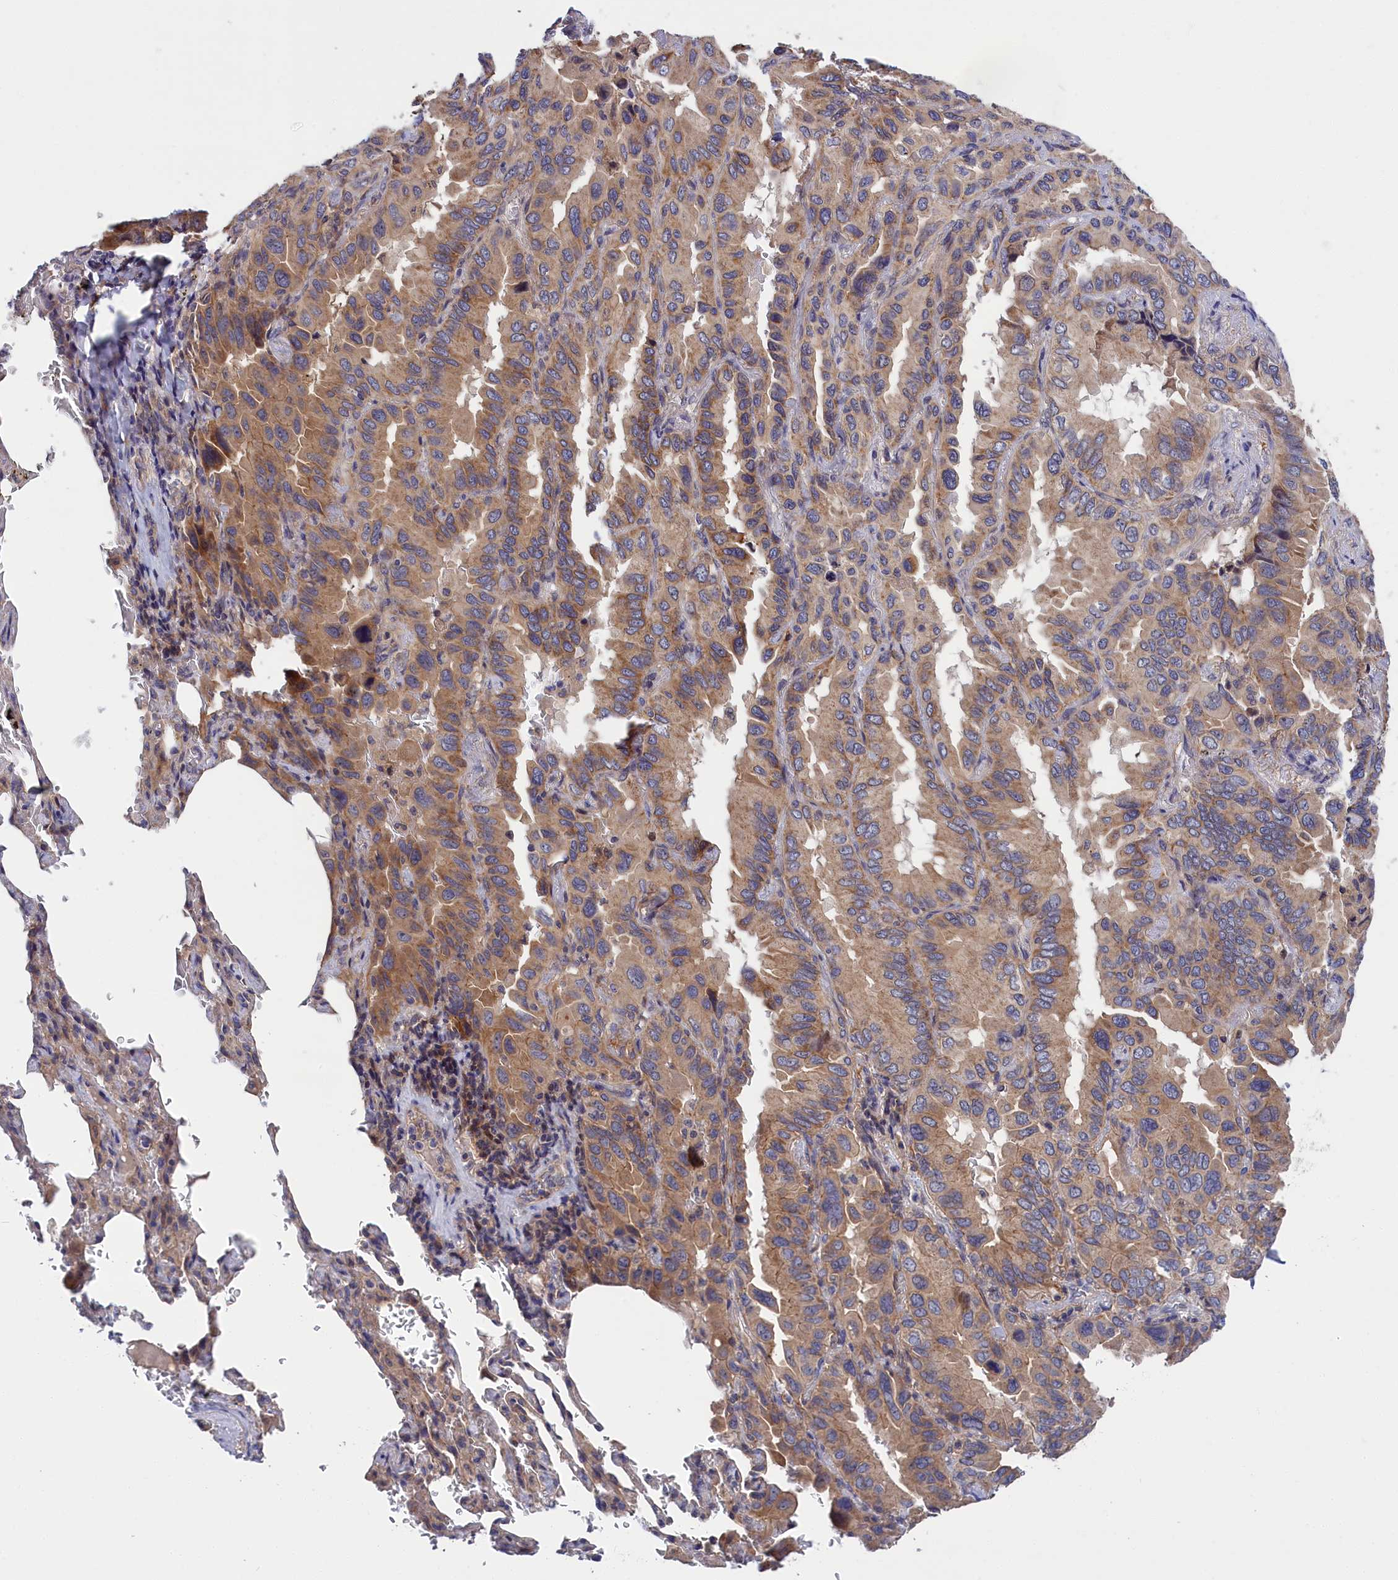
{"staining": {"intensity": "moderate", "quantity": ">75%", "location": "cytoplasmic/membranous"}, "tissue": "lung cancer", "cell_type": "Tumor cells", "image_type": "cancer", "snomed": [{"axis": "morphology", "description": "Adenocarcinoma, NOS"}, {"axis": "topography", "description": "Lung"}], "caption": "Brown immunohistochemical staining in lung cancer demonstrates moderate cytoplasmic/membranous expression in approximately >75% of tumor cells.", "gene": "CRACD", "patient": {"sex": "male", "age": 64}}